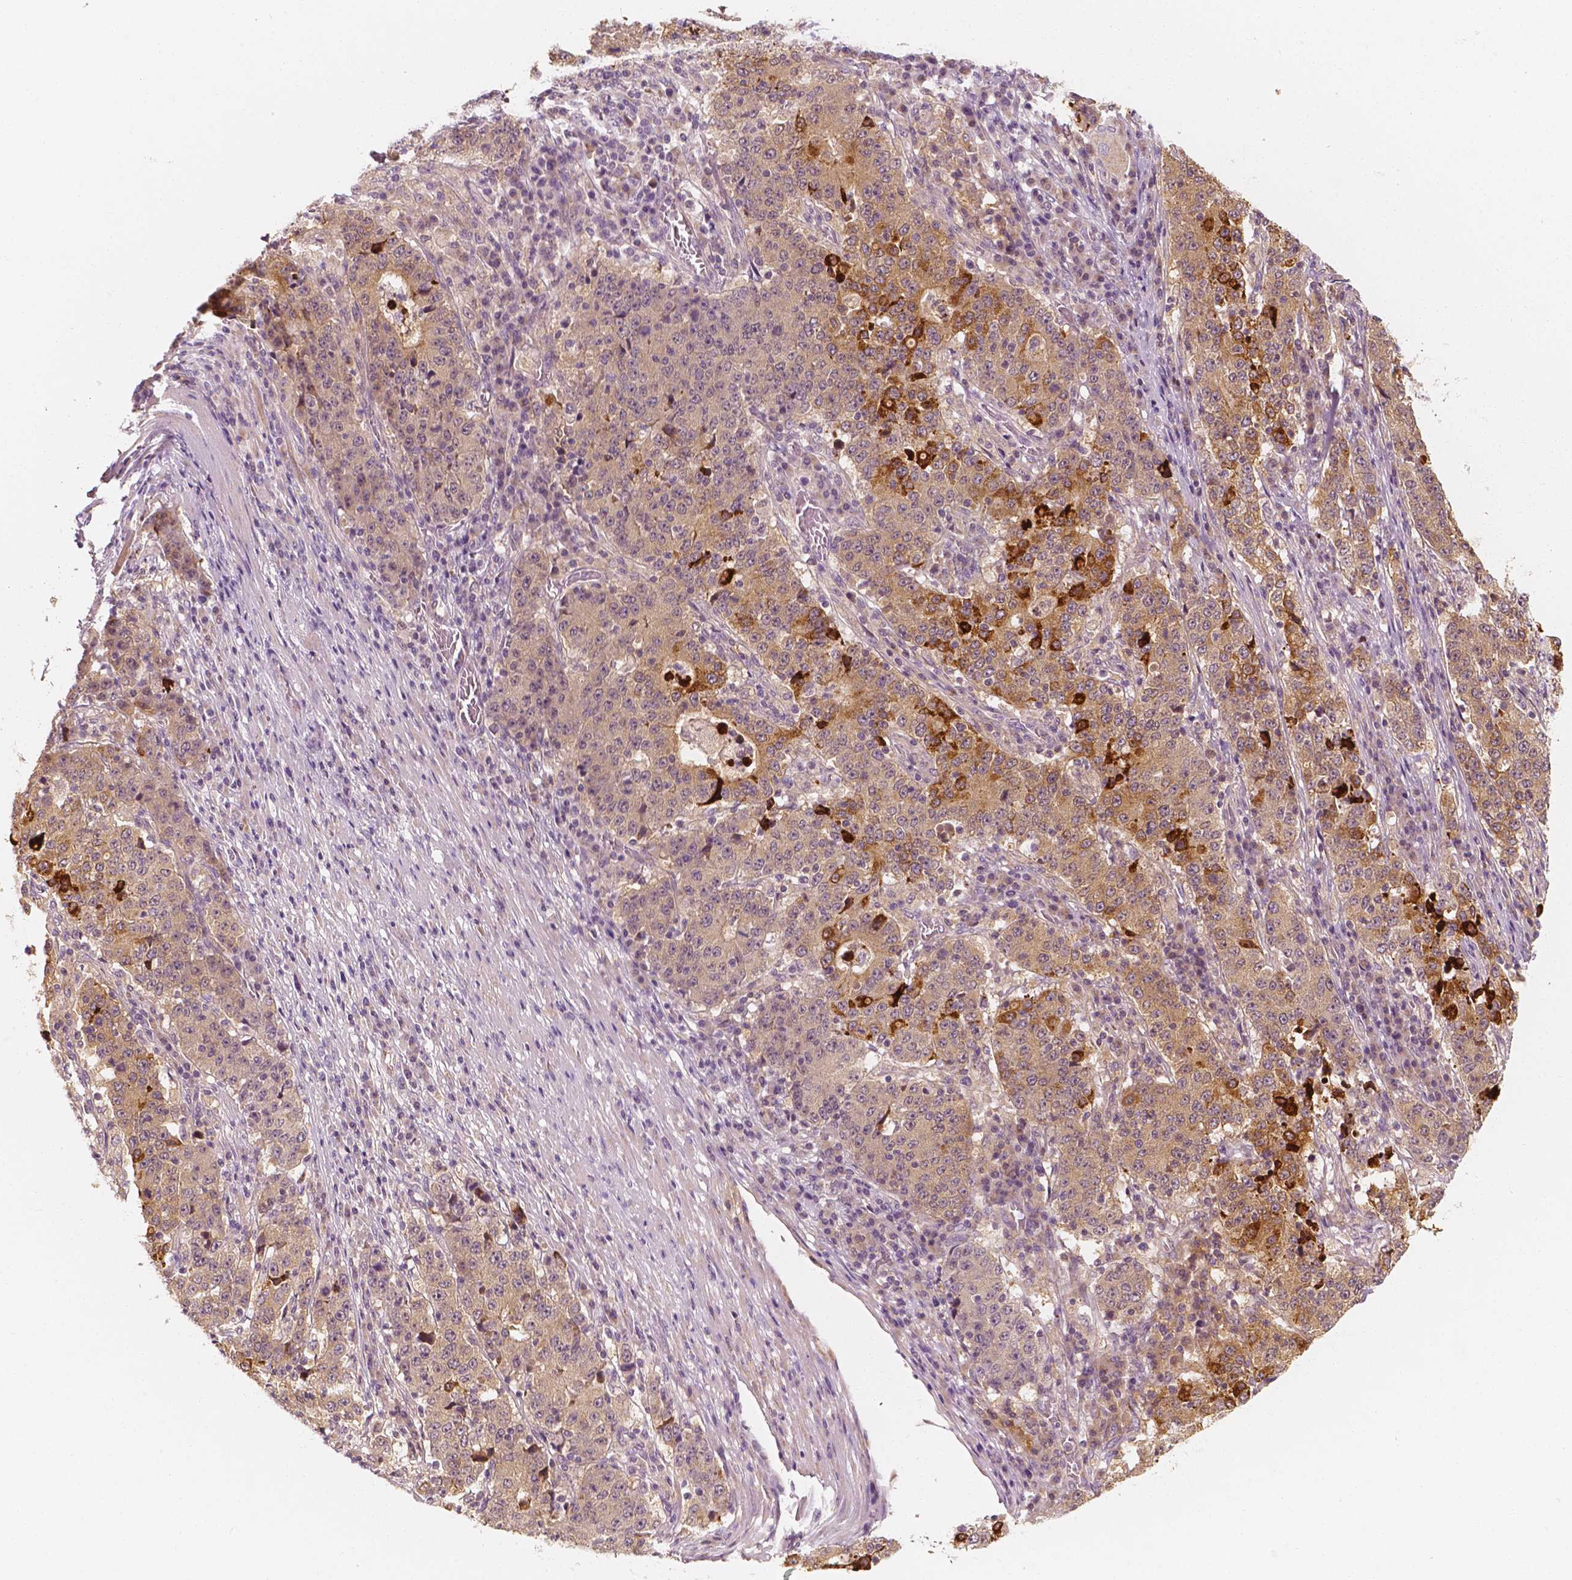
{"staining": {"intensity": "strong", "quantity": "<25%", "location": "cytoplasmic/membranous"}, "tissue": "stomach cancer", "cell_type": "Tumor cells", "image_type": "cancer", "snomed": [{"axis": "morphology", "description": "Adenocarcinoma, NOS"}, {"axis": "topography", "description": "Stomach"}], "caption": "Stomach adenocarcinoma was stained to show a protein in brown. There is medium levels of strong cytoplasmic/membranous expression in about <25% of tumor cells.", "gene": "SHPK", "patient": {"sex": "male", "age": 59}}